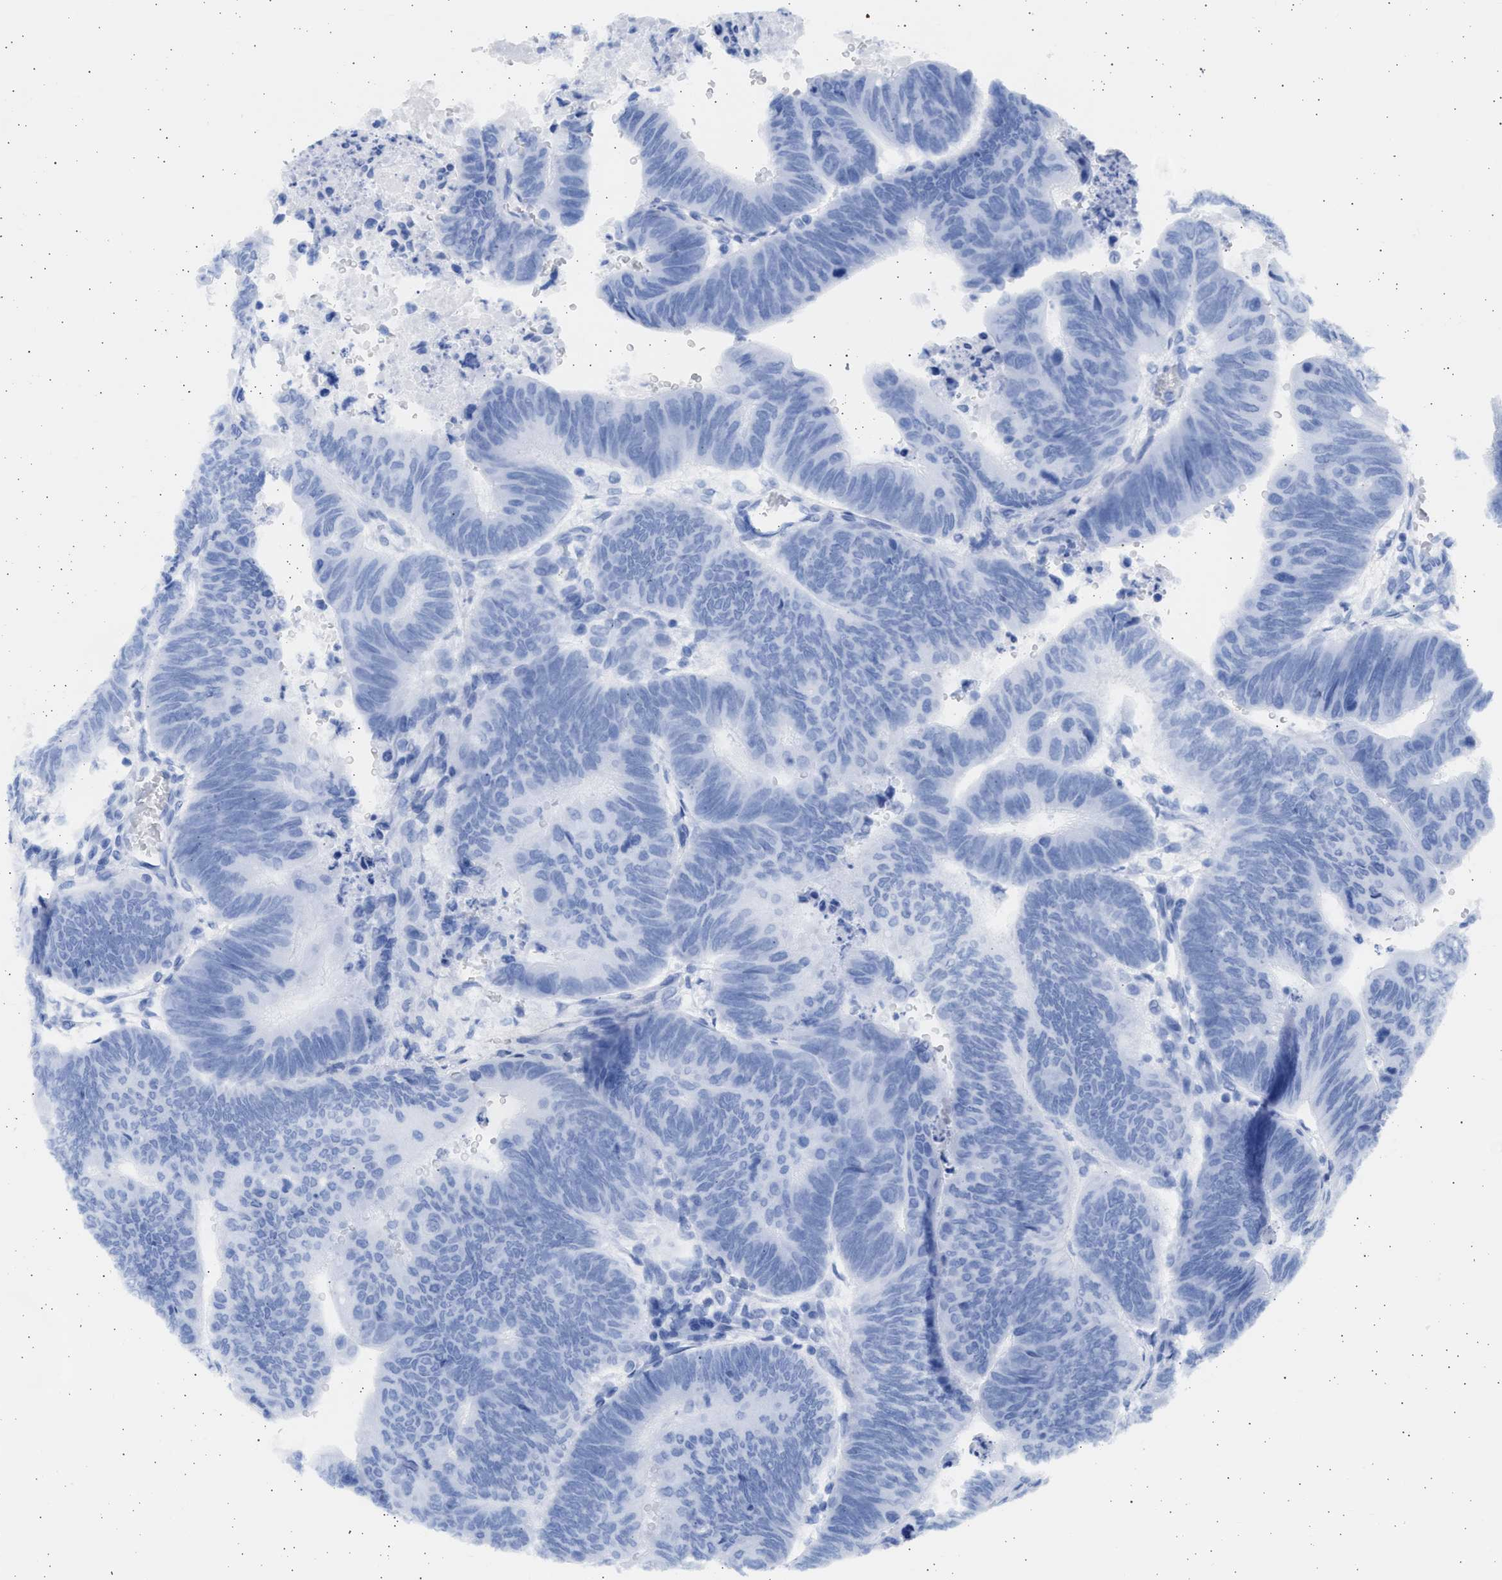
{"staining": {"intensity": "negative", "quantity": "none", "location": "none"}, "tissue": "colorectal cancer", "cell_type": "Tumor cells", "image_type": "cancer", "snomed": [{"axis": "morphology", "description": "Normal tissue, NOS"}, {"axis": "morphology", "description": "Adenocarcinoma, NOS"}, {"axis": "topography", "description": "Rectum"}, {"axis": "topography", "description": "Peripheral nerve tissue"}], "caption": "DAB immunohistochemical staining of human adenocarcinoma (colorectal) reveals no significant staining in tumor cells.", "gene": "ALDOC", "patient": {"sex": "male", "age": 92}}